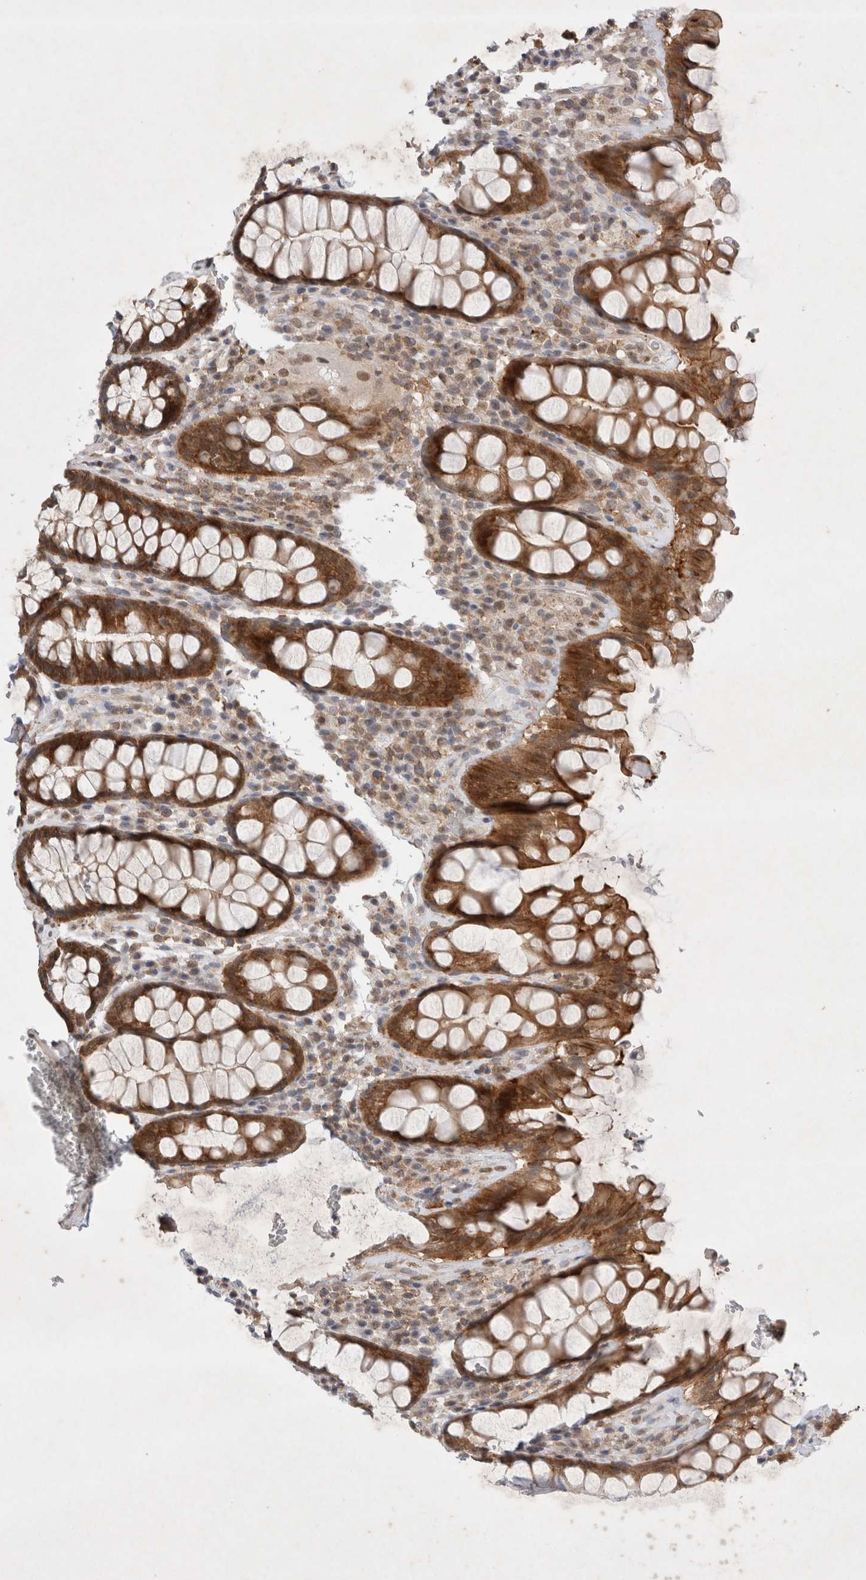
{"staining": {"intensity": "strong", "quantity": ">75%", "location": "cytoplasmic/membranous"}, "tissue": "rectum", "cell_type": "Glandular cells", "image_type": "normal", "snomed": [{"axis": "morphology", "description": "Normal tissue, NOS"}, {"axis": "topography", "description": "Rectum"}], "caption": "This image displays immunohistochemistry (IHC) staining of benign human rectum, with high strong cytoplasmic/membranous staining in approximately >75% of glandular cells.", "gene": "WIPF2", "patient": {"sex": "male", "age": 64}}